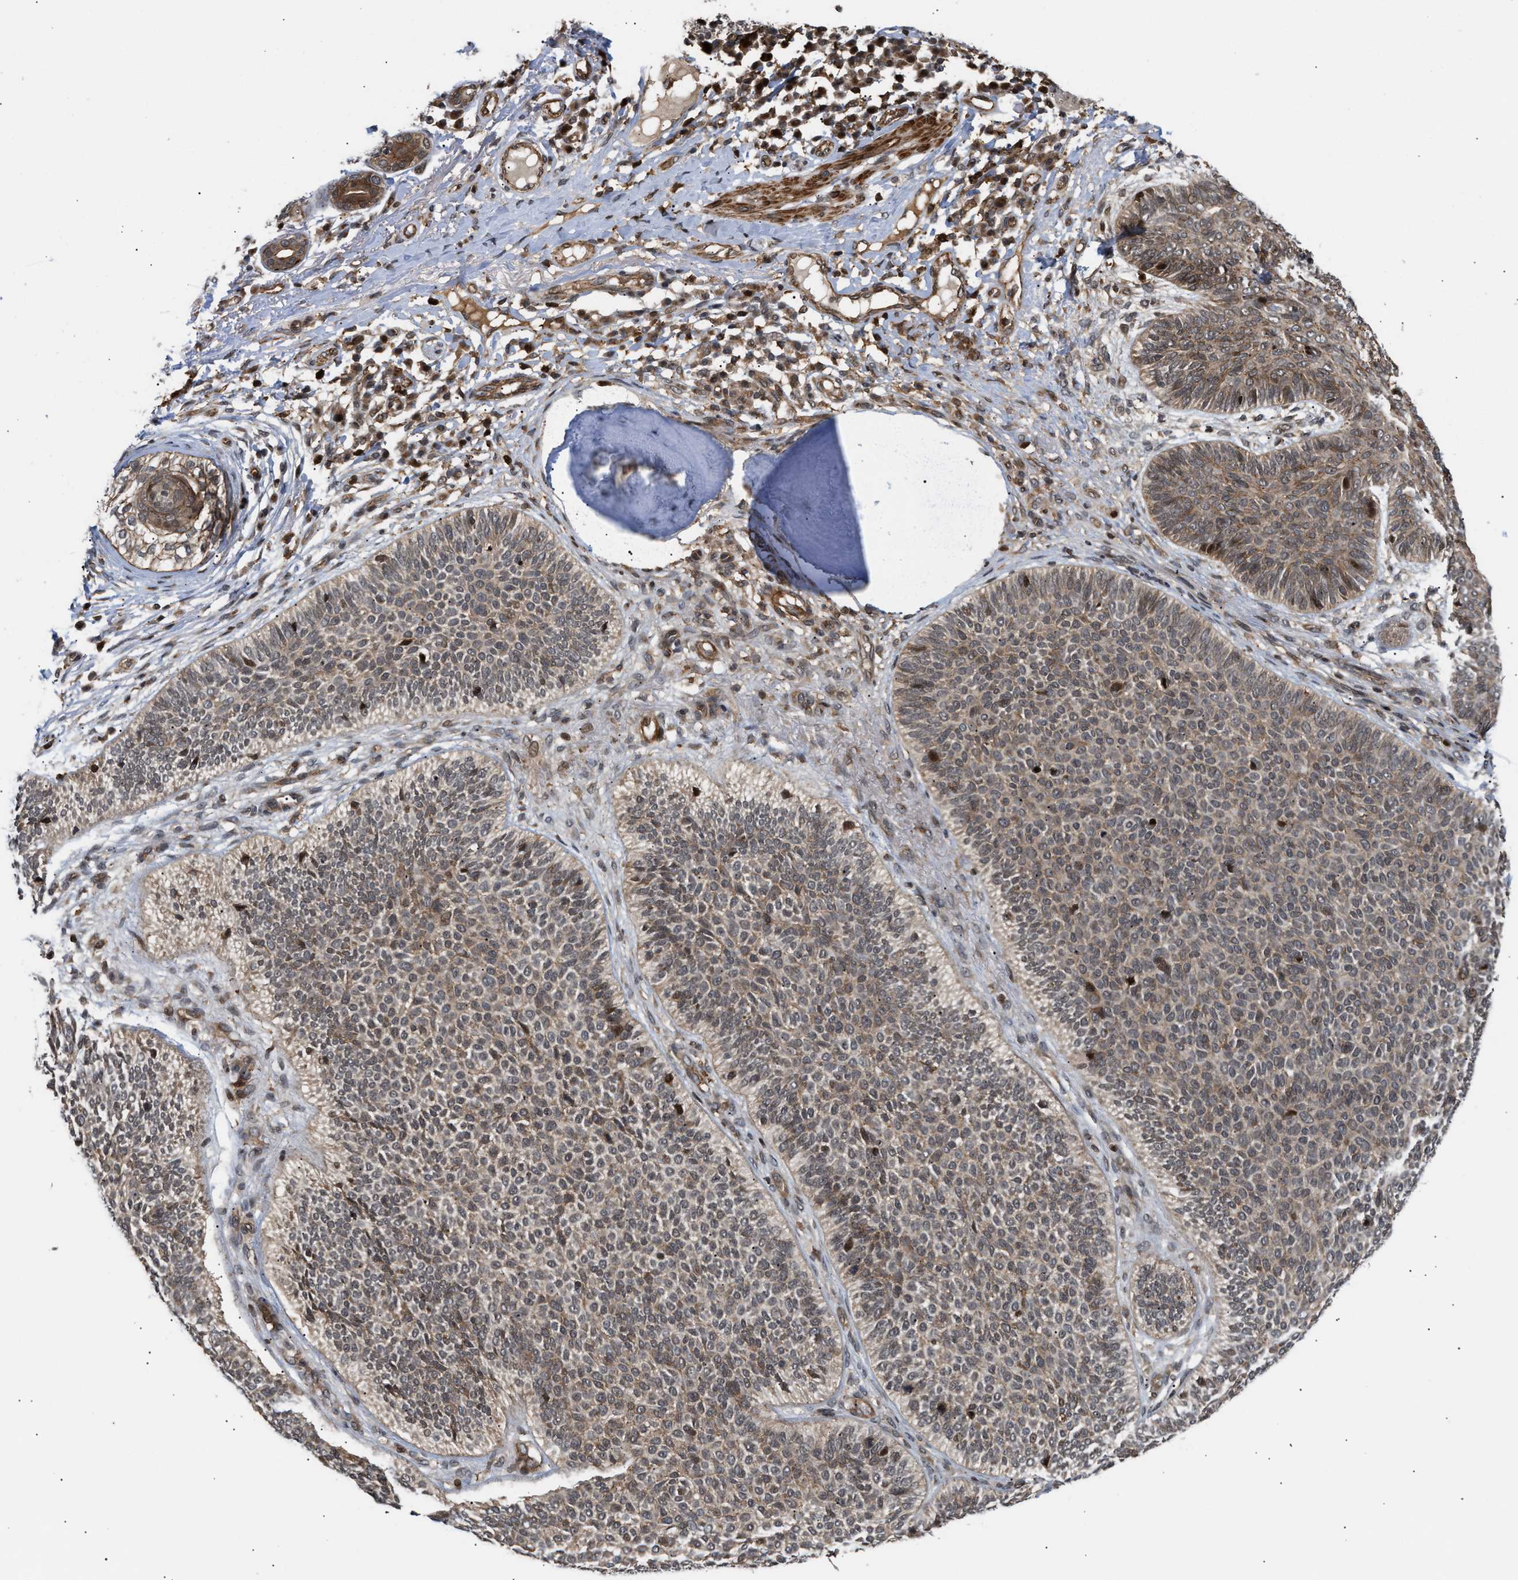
{"staining": {"intensity": "weak", "quantity": "<25%", "location": "cytoplasmic/membranous,nuclear"}, "tissue": "skin cancer", "cell_type": "Tumor cells", "image_type": "cancer", "snomed": [{"axis": "morphology", "description": "Normal tissue, NOS"}, {"axis": "morphology", "description": "Basal cell carcinoma"}, {"axis": "topography", "description": "Skin"}], "caption": "Basal cell carcinoma (skin) was stained to show a protein in brown. There is no significant positivity in tumor cells.", "gene": "STAU2", "patient": {"sex": "male", "age": 52}}